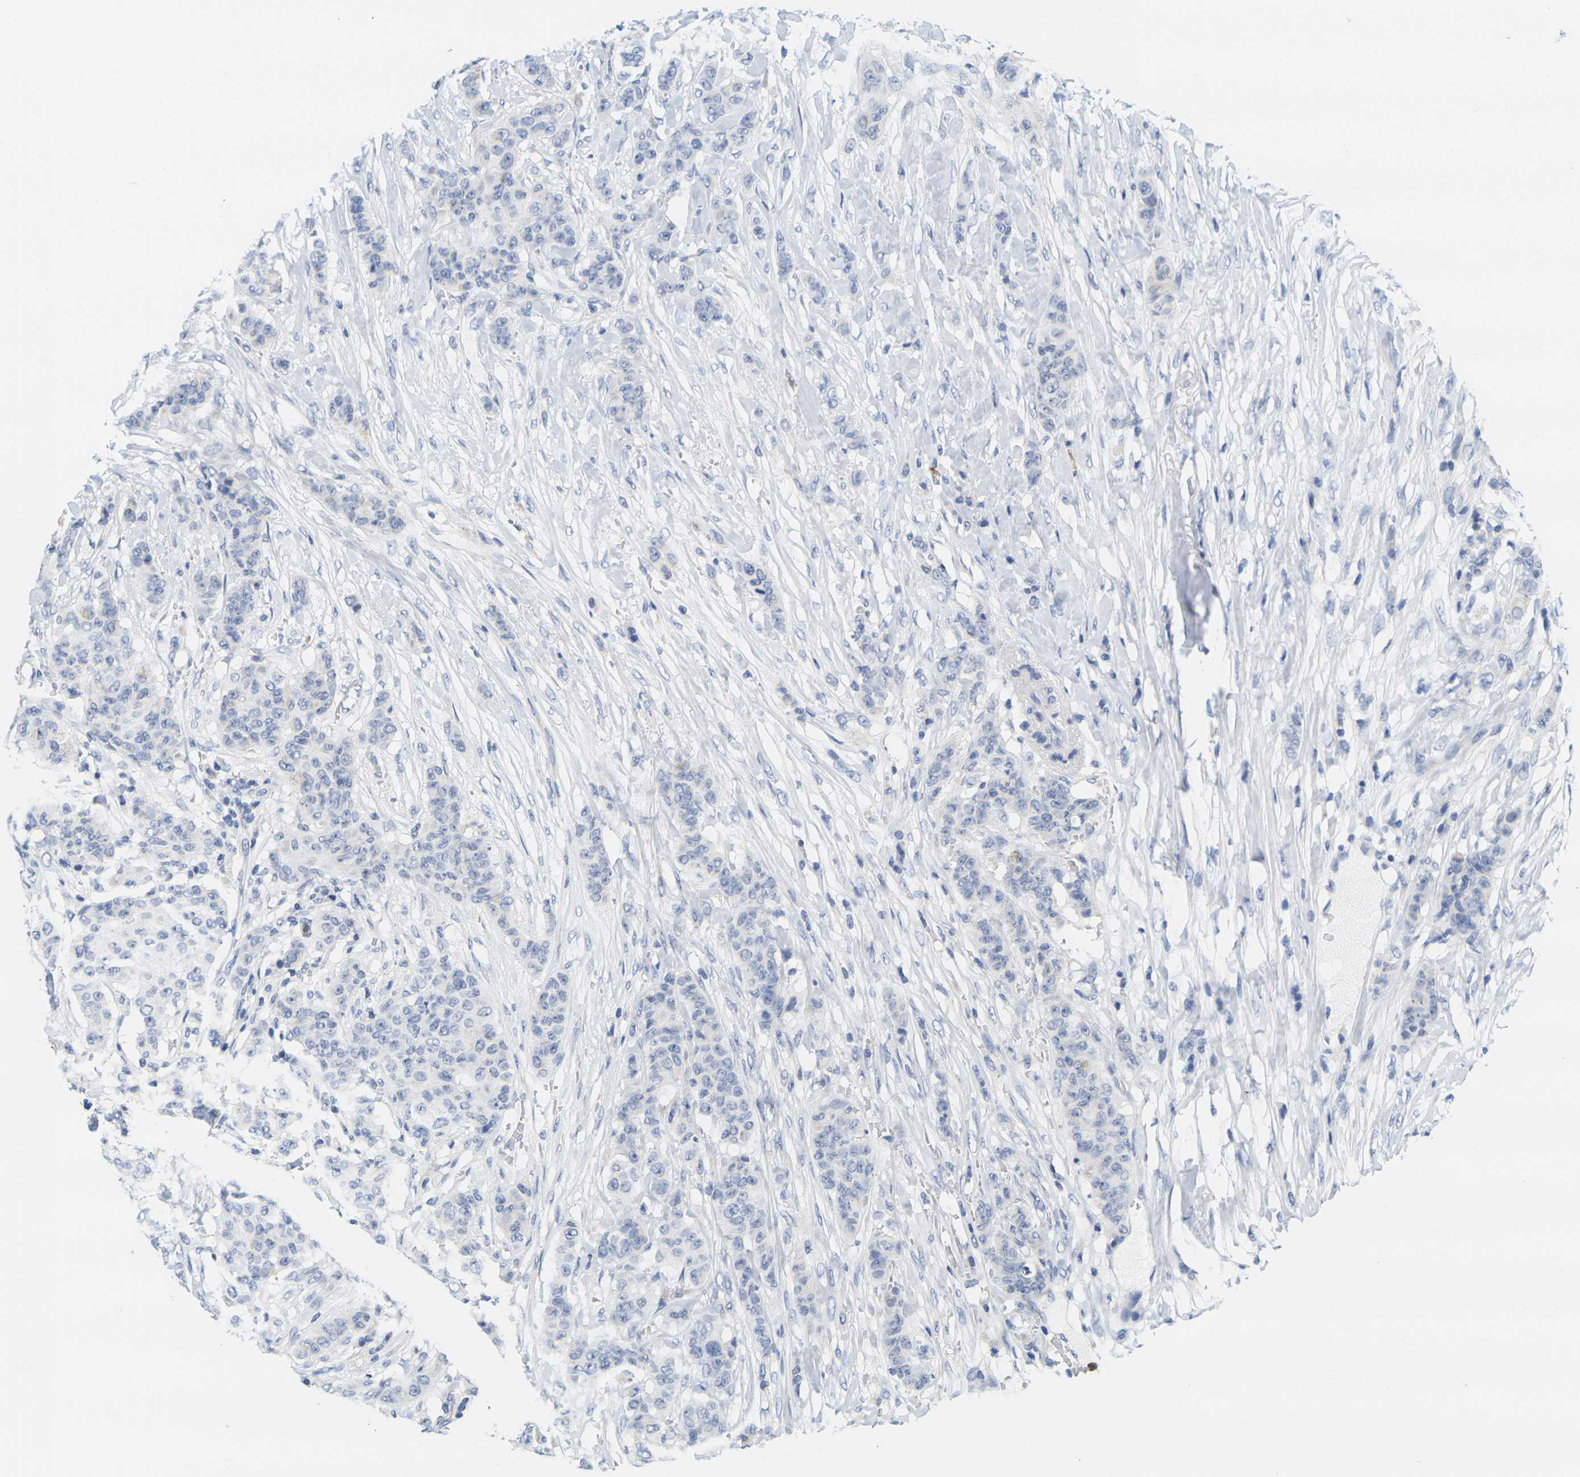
{"staining": {"intensity": "negative", "quantity": "none", "location": "none"}, "tissue": "breast cancer", "cell_type": "Tumor cells", "image_type": "cancer", "snomed": [{"axis": "morphology", "description": "Duct carcinoma"}, {"axis": "topography", "description": "Breast"}], "caption": "An image of human breast cancer (intraductal carcinoma) is negative for staining in tumor cells.", "gene": "KLK5", "patient": {"sex": "female", "age": 40}}